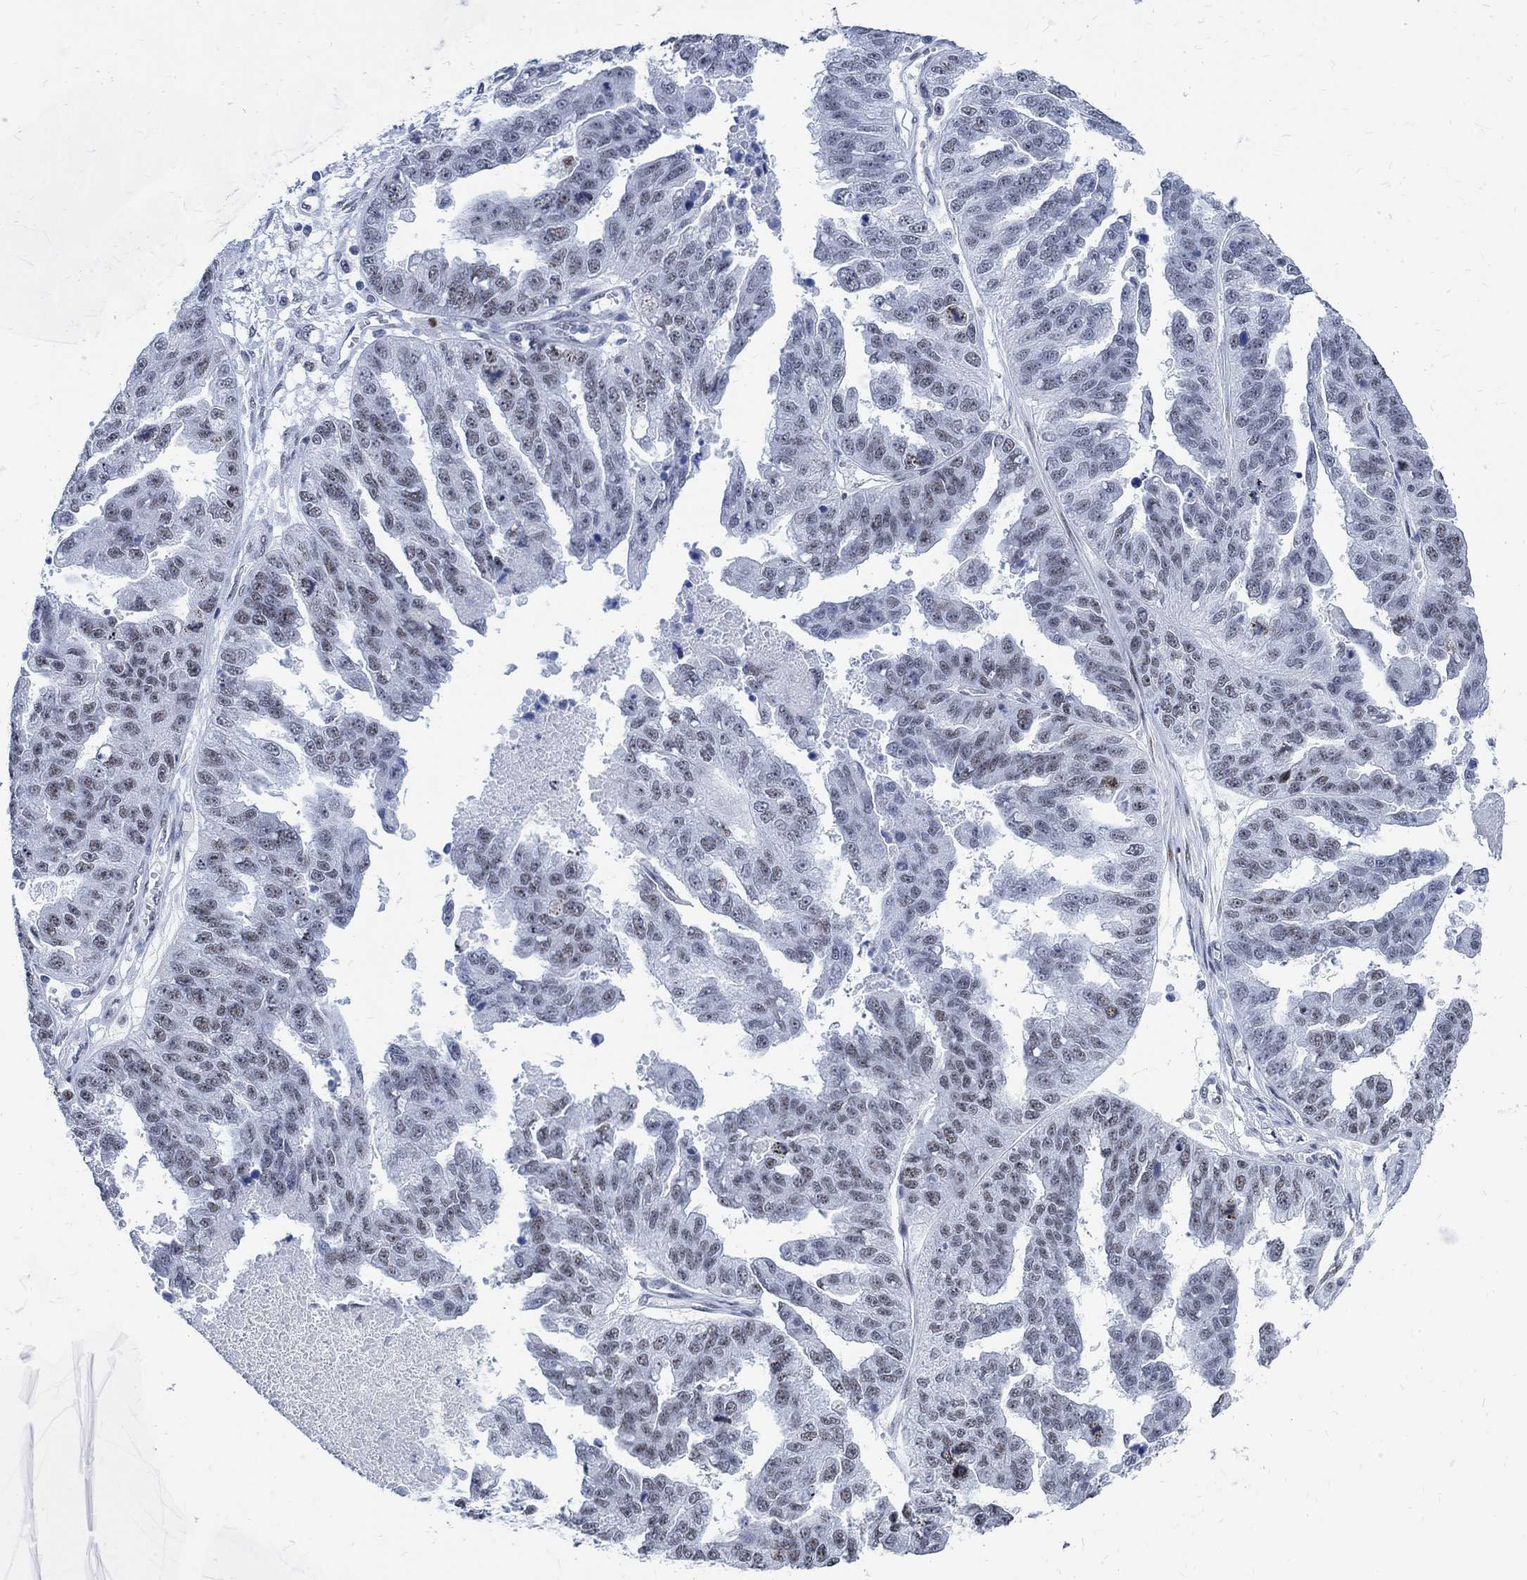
{"staining": {"intensity": "moderate", "quantity": "<25%", "location": "nuclear"}, "tissue": "ovarian cancer", "cell_type": "Tumor cells", "image_type": "cancer", "snomed": [{"axis": "morphology", "description": "Cystadenocarcinoma, serous, NOS"}, {"axis": "topography", "description": "Ovary"}], "caption": "This image reveals ovarian cancer stained with IHC to label a protein in brown. The nuclear of tumor cells show moderate positivity for the protein. Nuclei are counter-stained blue.", "gene": "DLK1", "patient": {"sex": "female", "age": 58}}